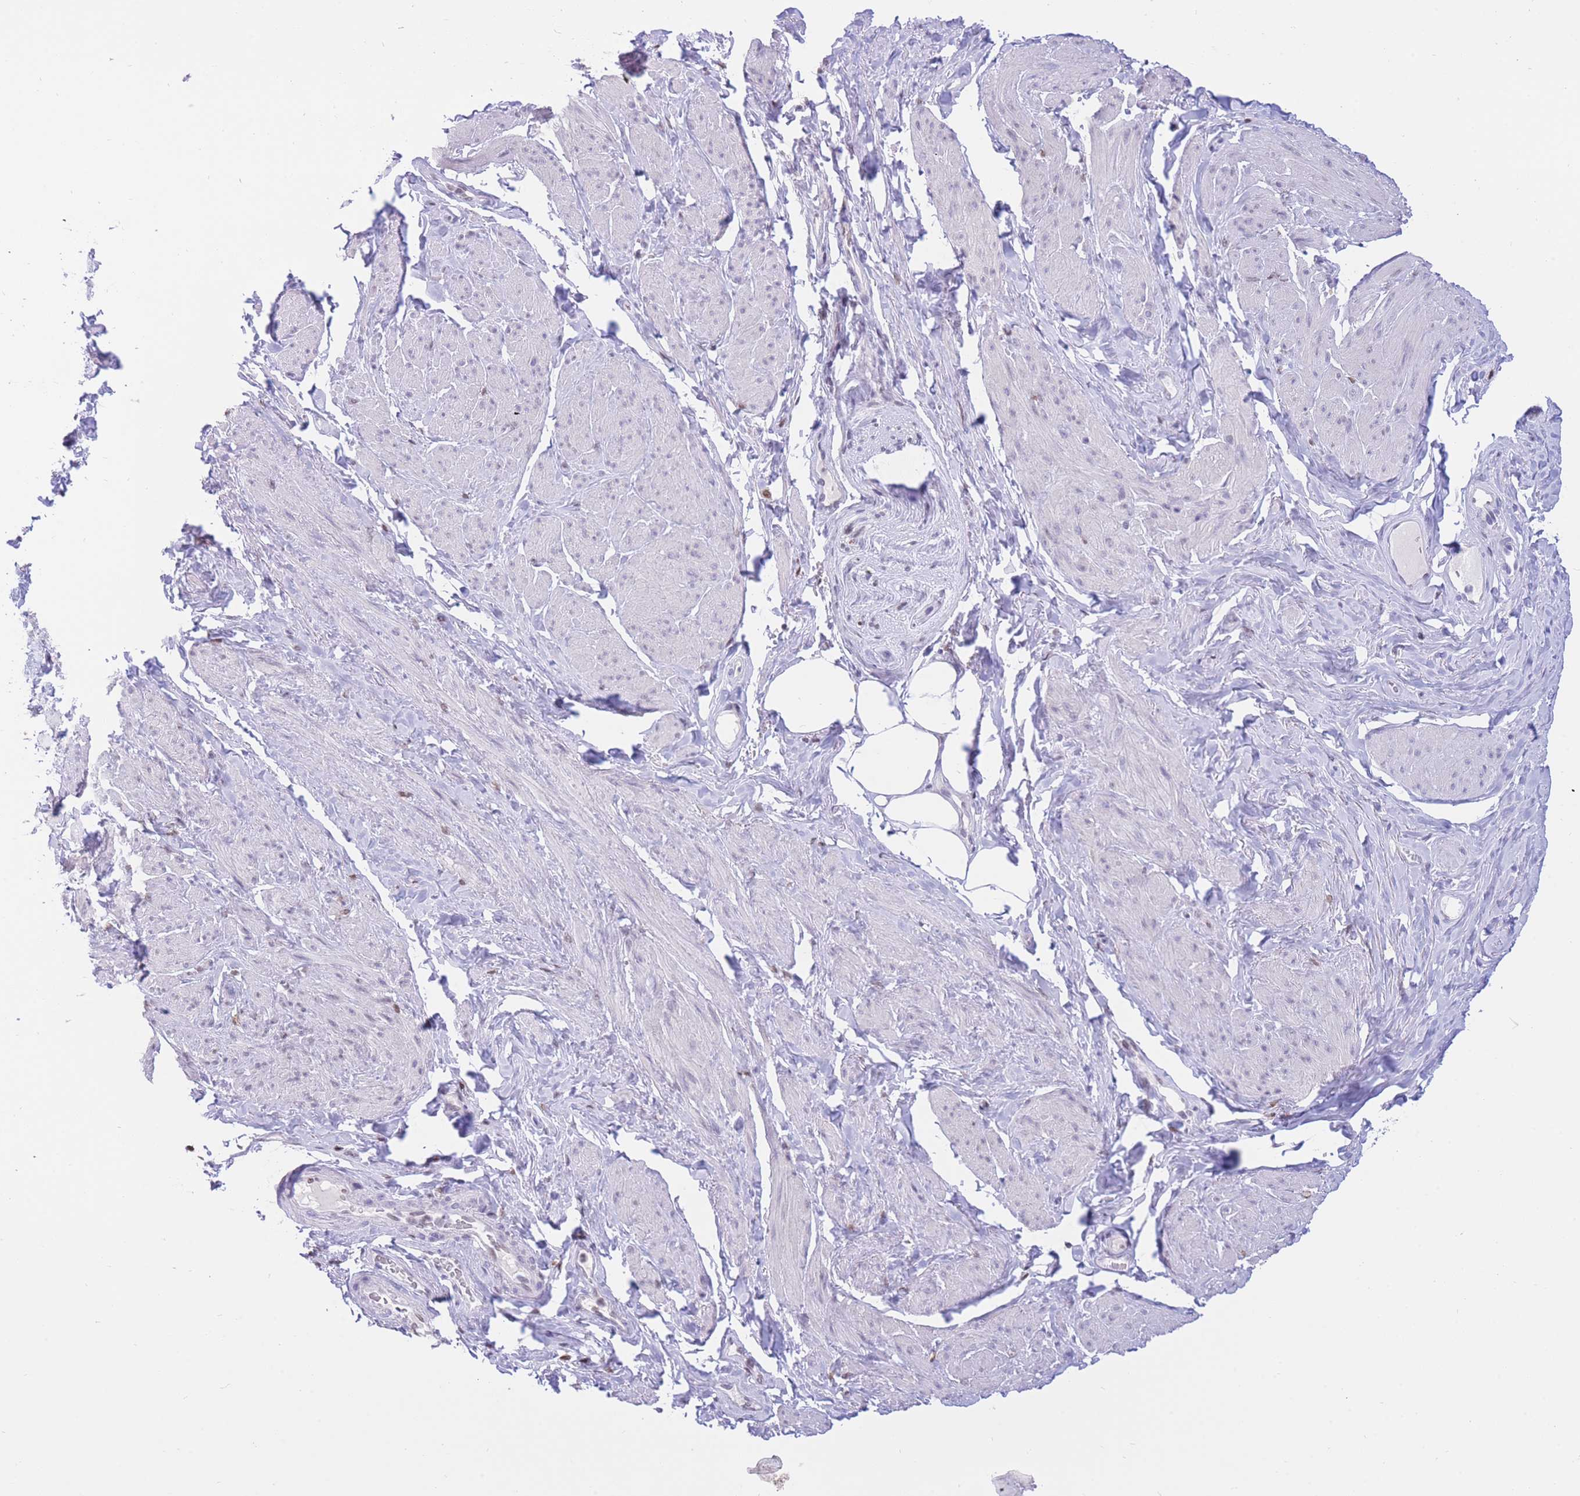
{"staining": {"intensity": "negative", "quantity": "none", "location": "none"}, "tissue": "smooth muscle", "cell_type": "Smooth muscle cells", "image_type": "normal", "snomed": [{"axis": "morphology", "description": "Normal tissue, NOS"}, {"axis": "topography", "description": "Smooth muscle"}, {"axis": "topography", "description": "Peripheral nerve tissue"}], "caption": "DAB (3,3'-diaminobenzidine) immunohistochemical staining of normal smooth muscle displays no significant positivity in smooth muscle cells.", "gene": "HMGN1", "patient": {"sex": "male", "age": 69}}